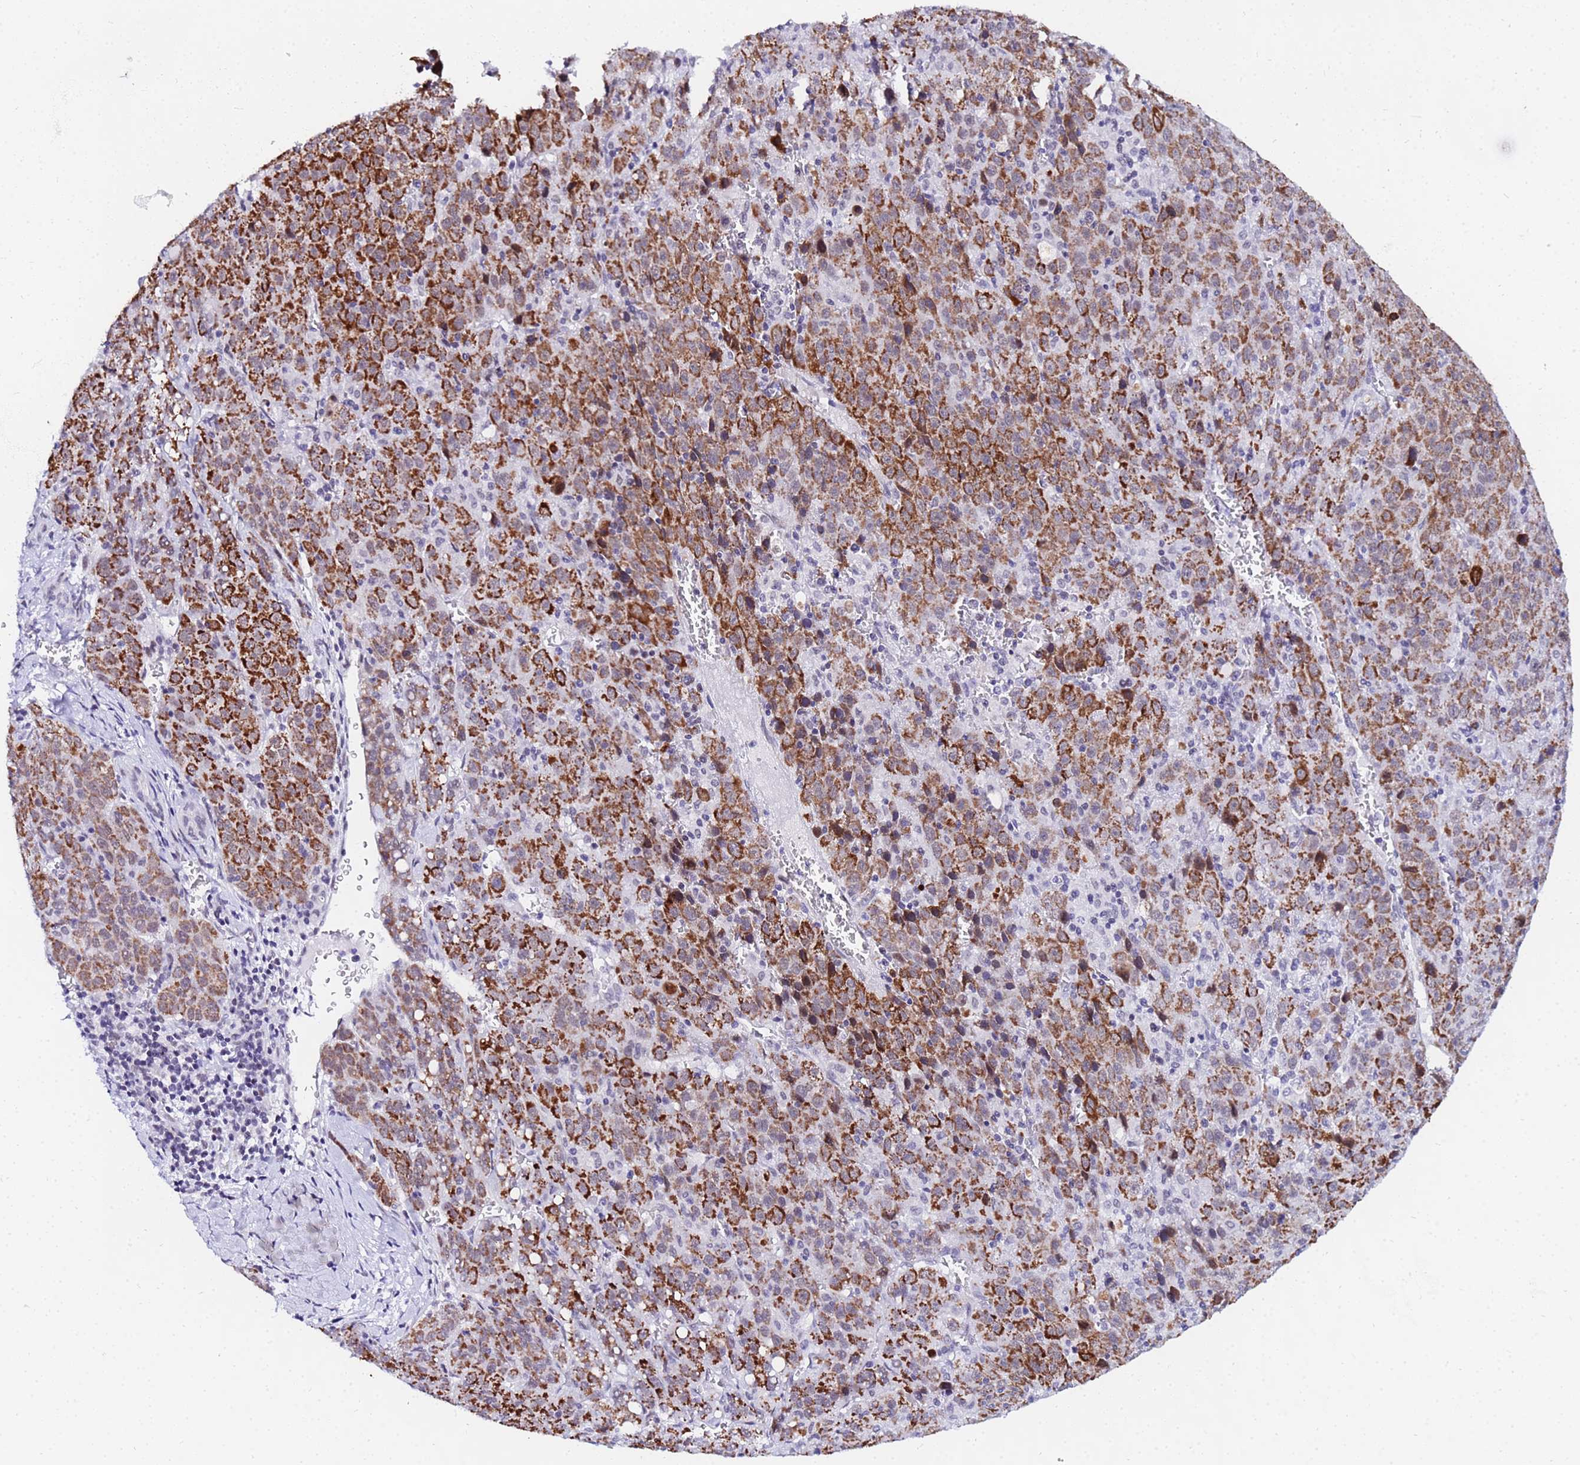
{"staining": {"intensity": "strong", "quantity": "25%-75%", "location": "cytoplasmic/membranous"}, "tissue": "liver cancer", "cell_type": "Tumor cells", "image_type": "cancer", "snomed": [{"axis": "morphology", "description": "Carcinoma, Hepatocellular, NOS"}, {"axis": "topography", "description": "Liver"}], "caption": "Protein staining shows strong cytoplasmic/membranous staining in about 25%-75% of tumor cells in liver cancer. (DAB IHC, brown staining for protein, blue staining for nuclei).", "gene": "CKMT1A", "patient": {"sex": "female", "age": 53}}